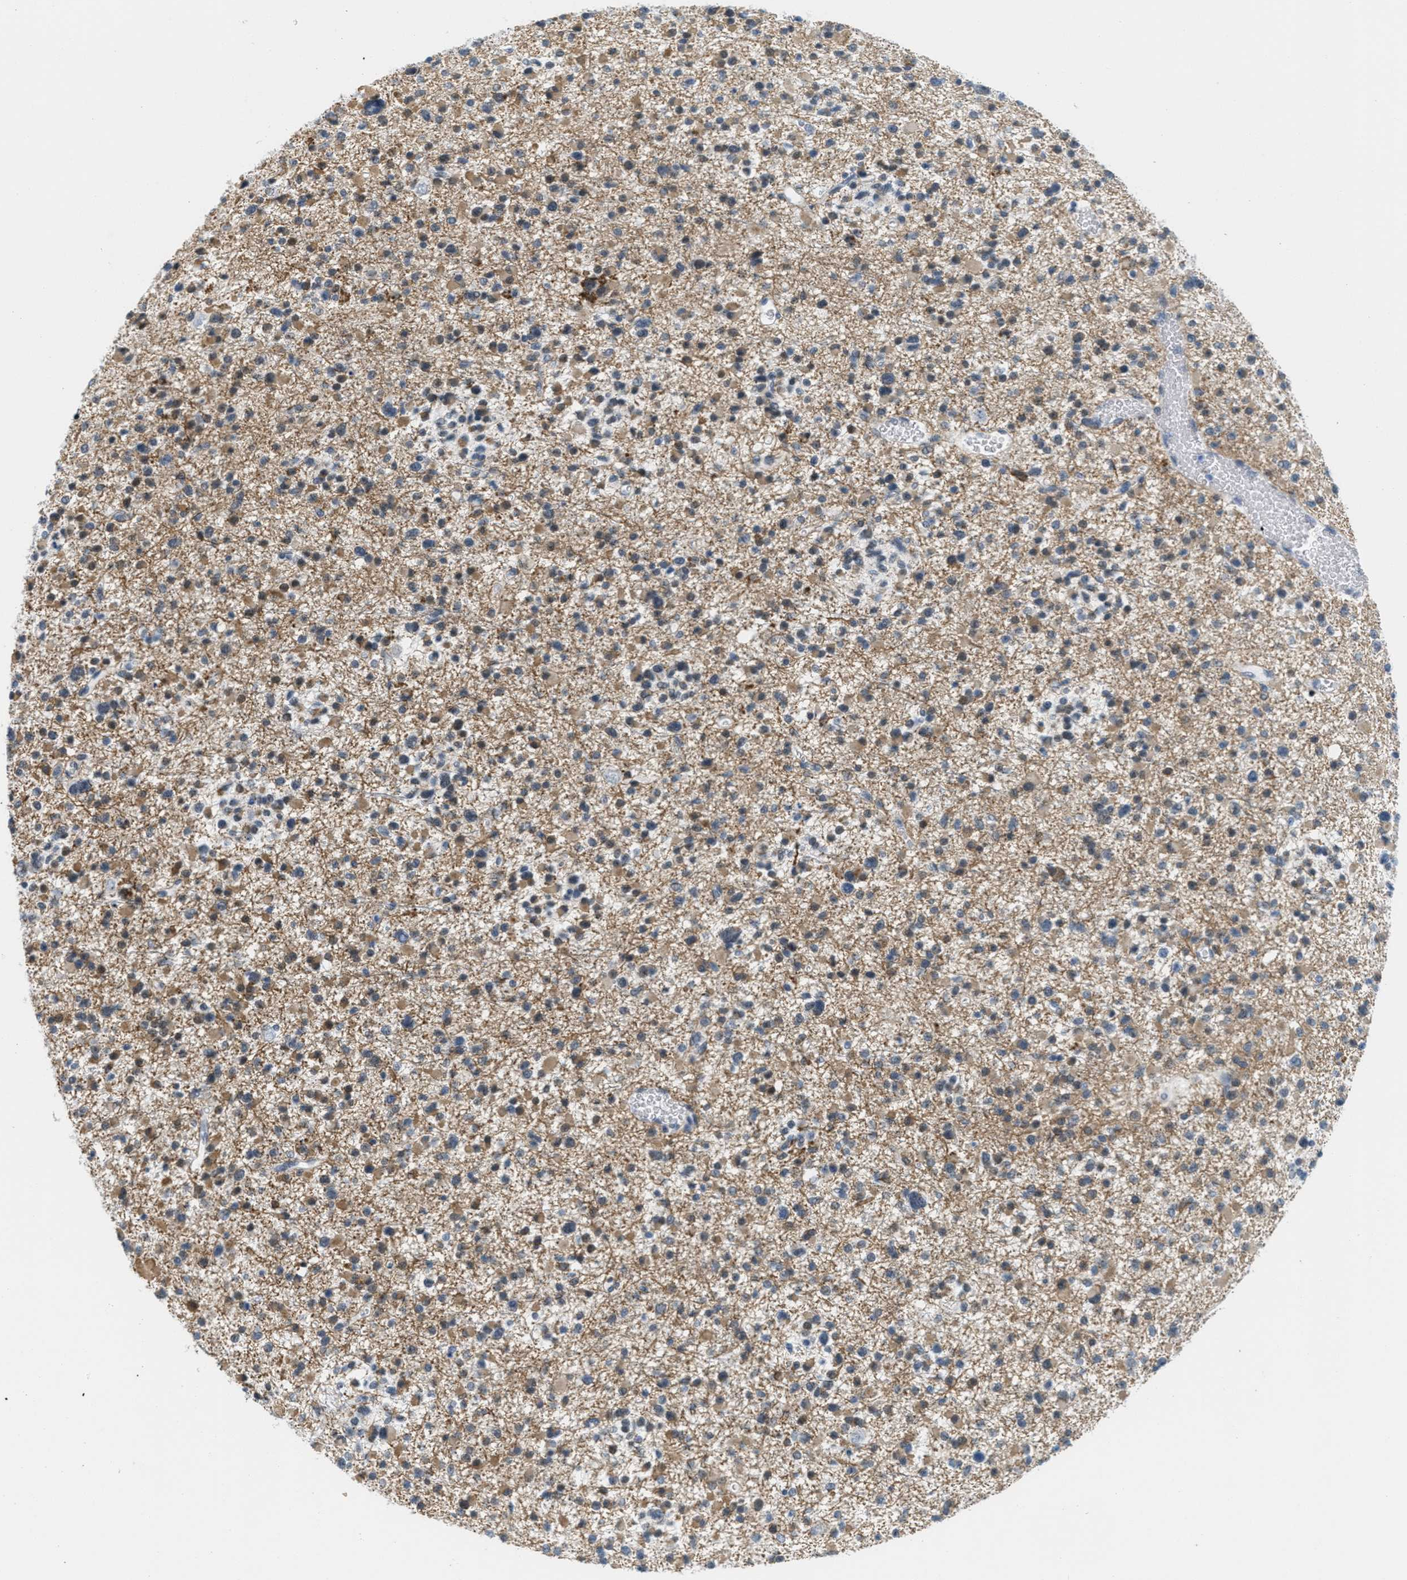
{"staining": {"intensity": "moderate", "quantity": ">75%", "location": "cytoplasmic/membranous,nuclear"}, "tissue": "glioma", "cell_type": "Tumor cells", "image_type": "cancer", "snomed": [{"axis": "morphology", "description": "Glioma, malignant, Low grade"}, {"axis": "topography", "description": "Brain"}], "caption": "Malignant low-grade glioma was stained to show a protein in brown. There is medium levels of moderate cytoplasmic/membranous and nuclear staining in approximately >75% of tumor cells.", "gene": "HS3ST2", "patient": {"sex": "female", "age": 22}}